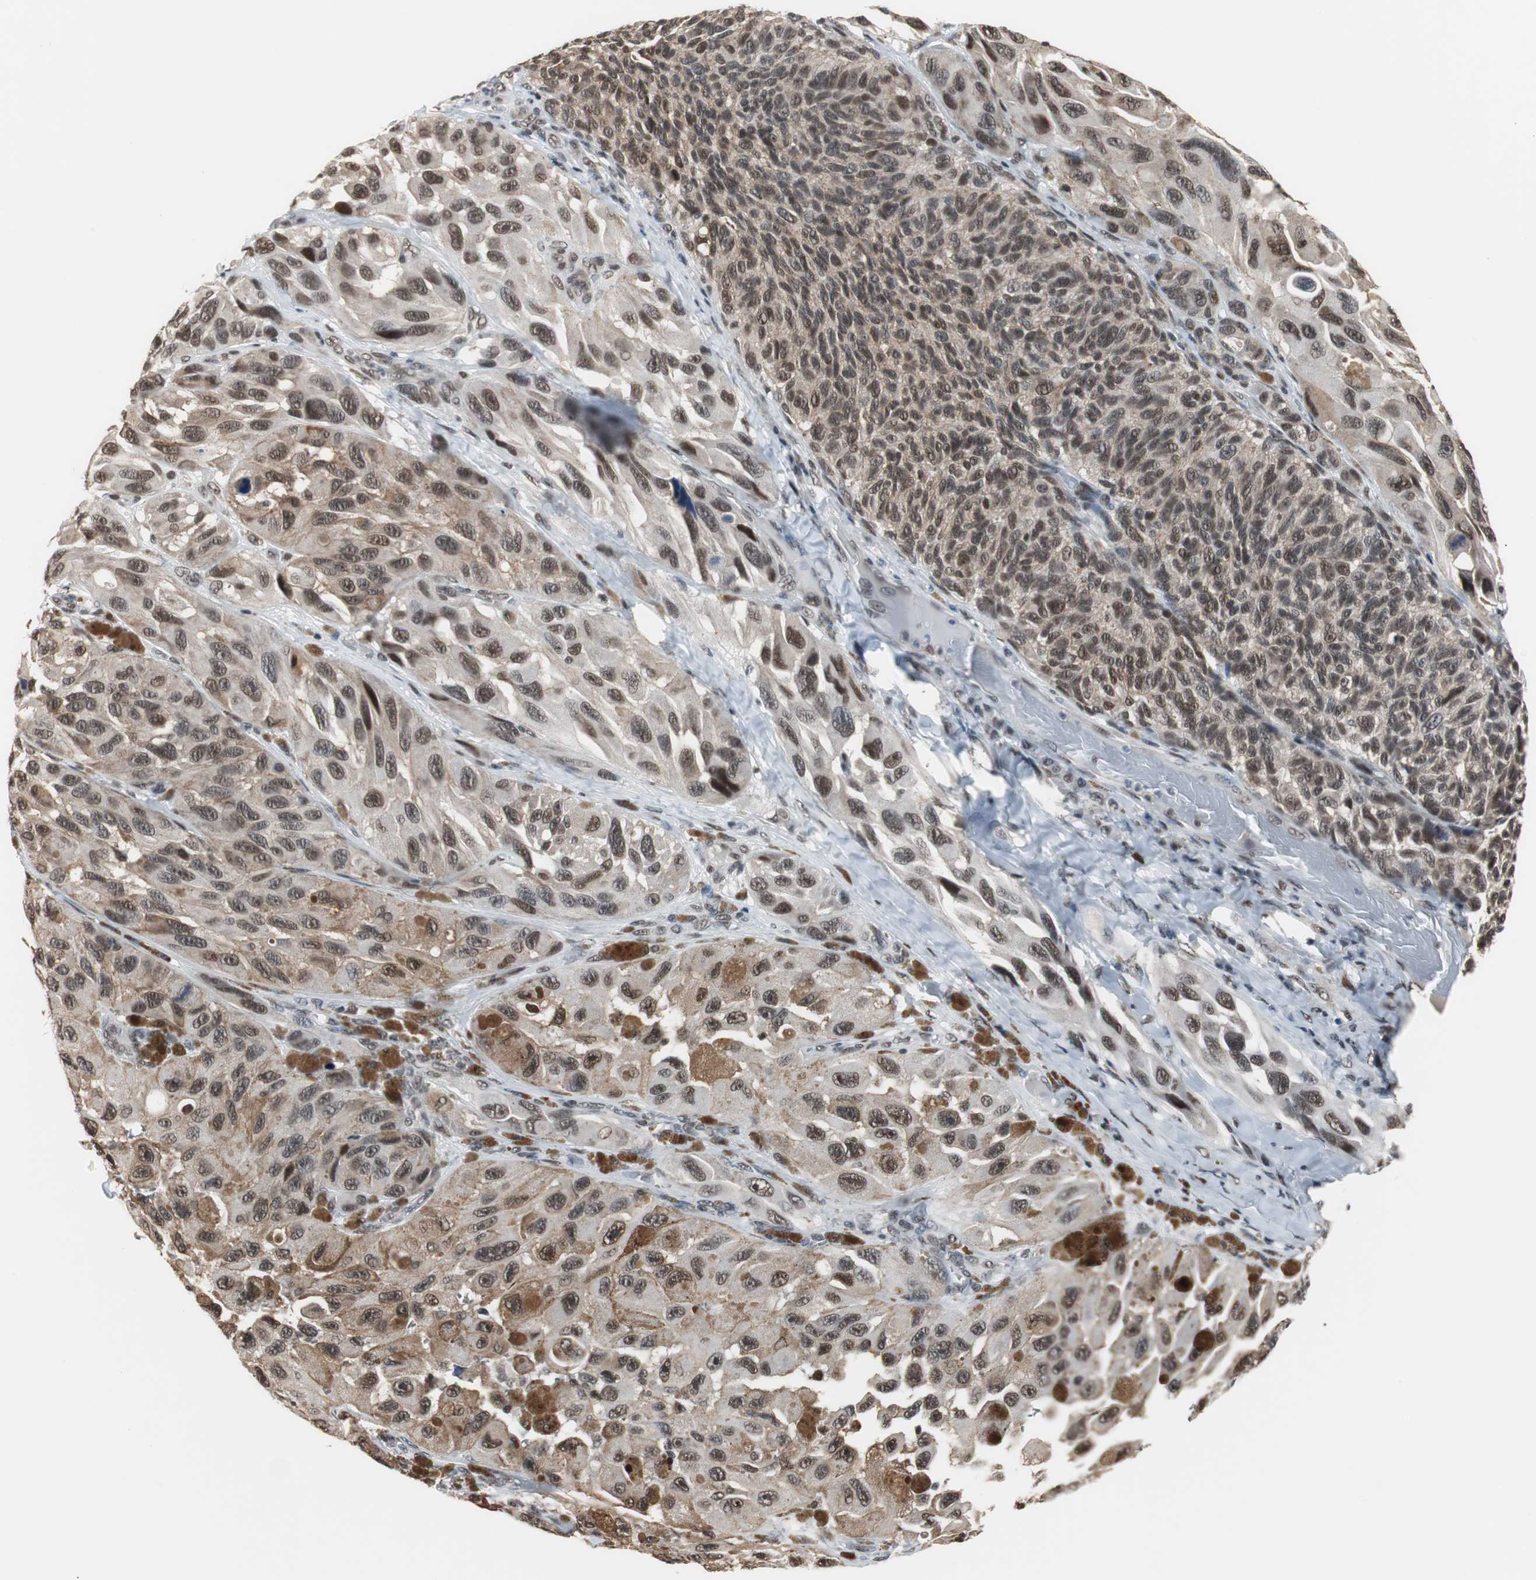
{"staining": {"intensity": "moderate", "quantity": ">75%", "location": "cytoplasmic/membranous,nuclear"}, "tissue": "melanoma", "cell_type": "Tumor cells", "image_type": "cancer", "snomed": [{"axis": "morphology", "description": "Malignant melanoma, NOS"}, {"axis": "topography", "description": "Skin"}], "caption": "Melanoma stained with a brown dye exhibits moderate cytoplasmic/membranous and nuclear positive positivity in about >75% of tumor cells.", "gene": "TAF7", "patient": {"sex": "female", "age": 73}}